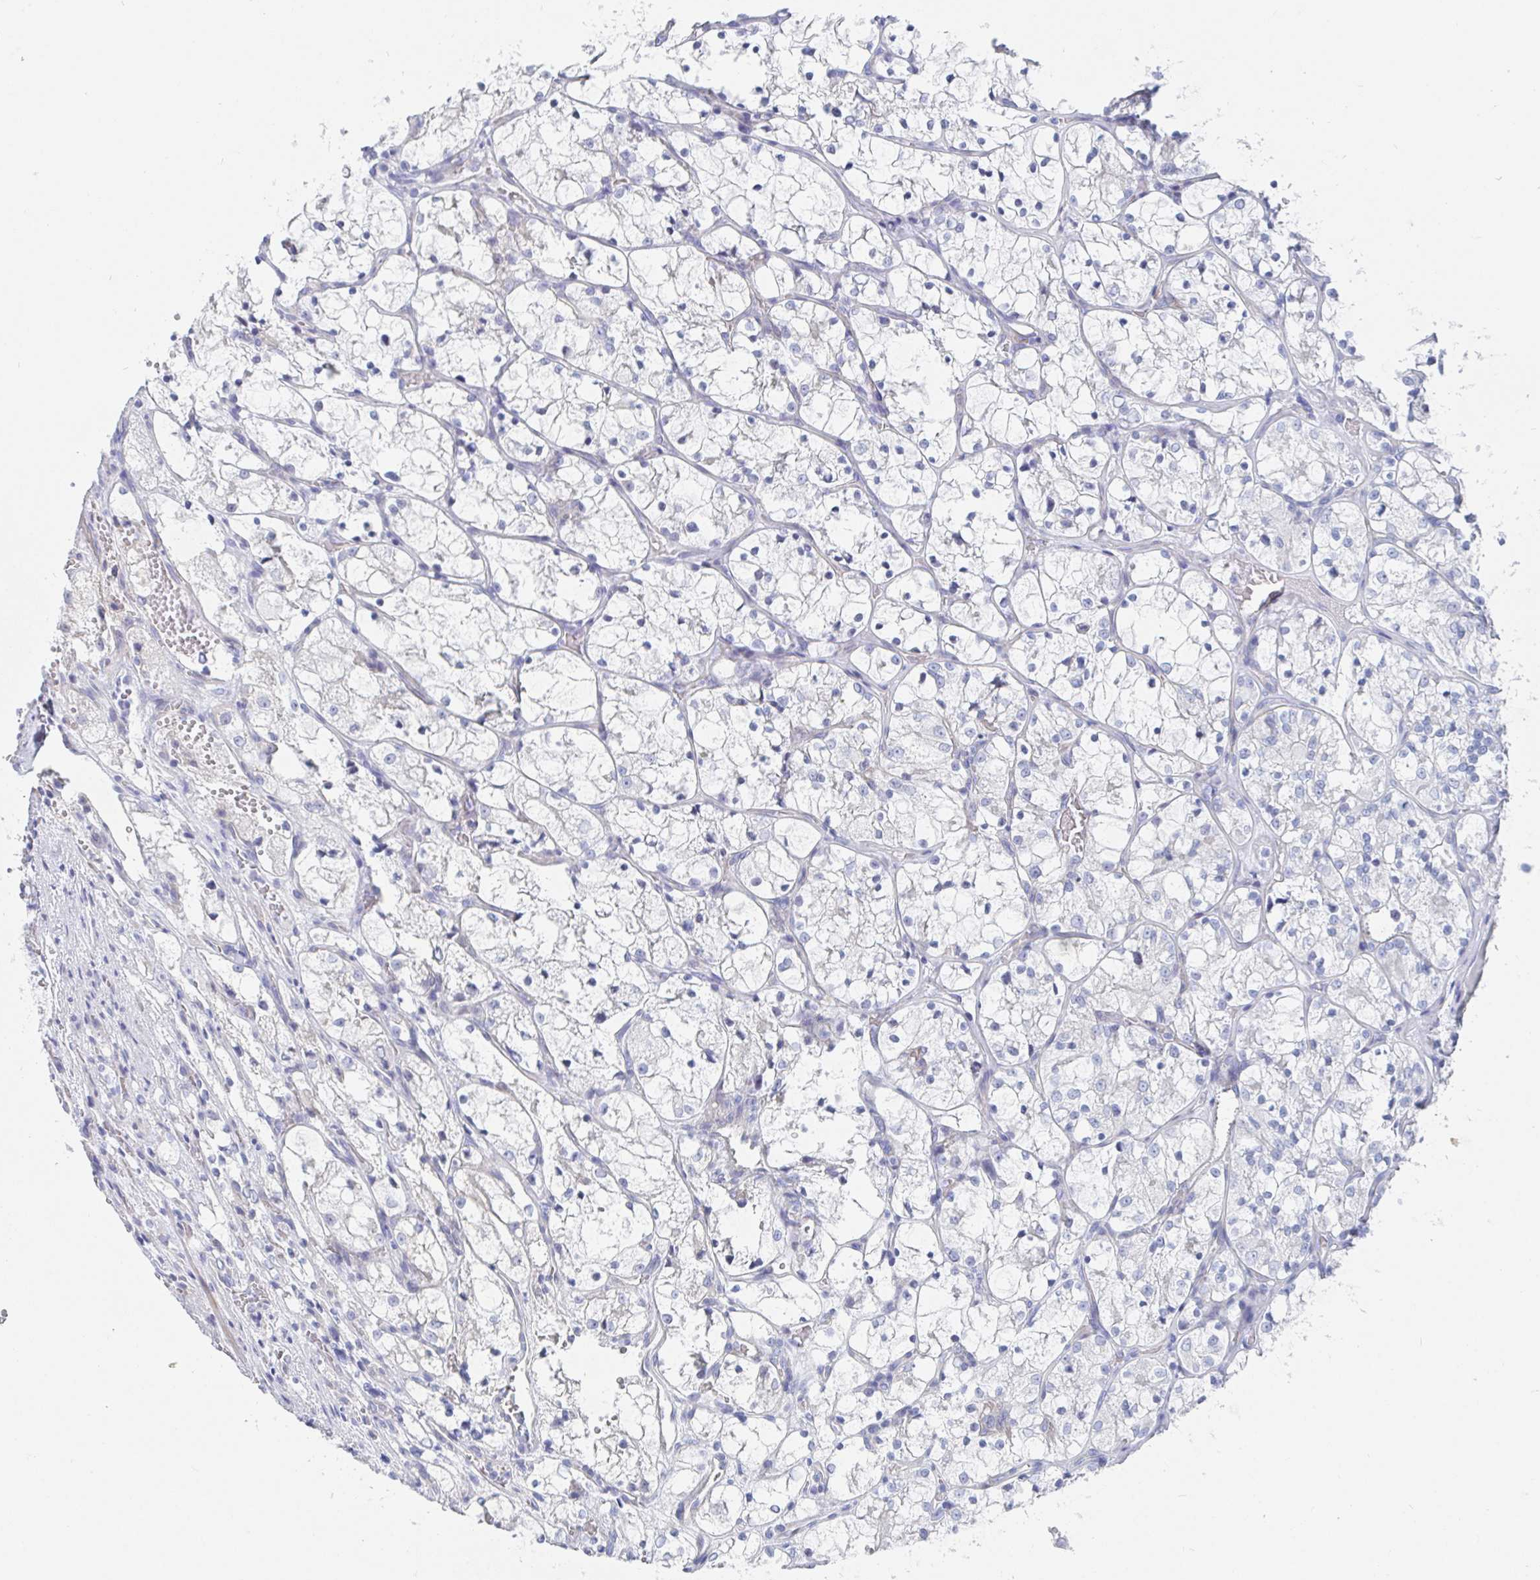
{"staining": {"intensity": "negative", "quantity": "none", "location": "none"}, "tissue": "renal cancer", "cell_type": "Tumor cells", "image_type": "cancer", "snomed": [{"axis": "morphology", "description": "Adenocarcinoma, NOS"}, {"axis": "topography", "description": "Kidney"}], "caption": "DAB immunohistochemical staining of human renal cancer (adenocarcinoma) demonstrates no significant staining in tumor cells.", "gene": "PACSIN1", "patient": {"sex": "female", "age": 69}}